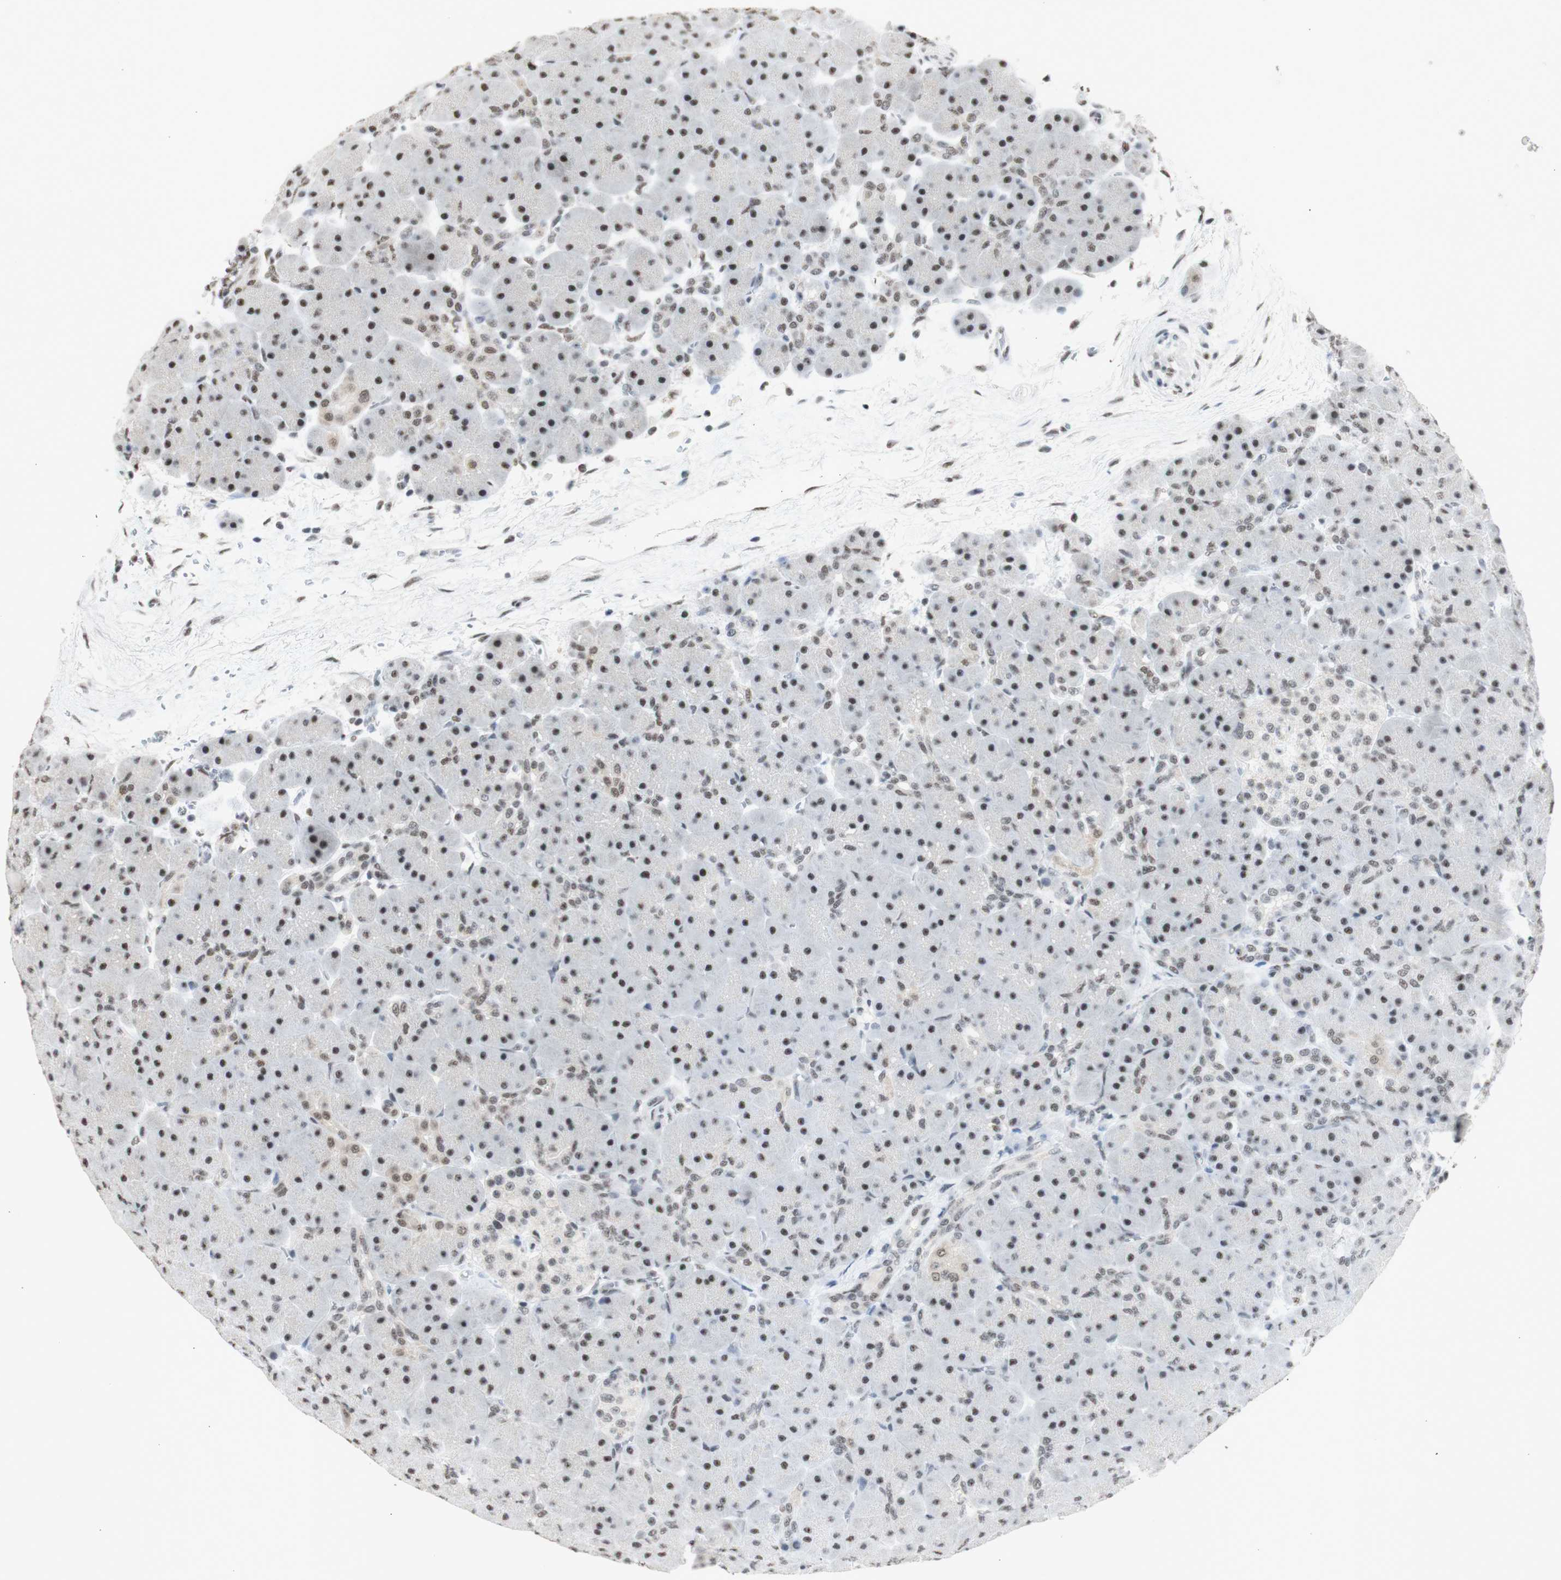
{"staining": {"intensity": "strong", "quantity": "25%-75%", "location": "nuclear"}, "tissue": "pancreas", "cell_type": "Exocrine glandular cells", "image_type": "normal", "snomed": [{"axis": "morphology", "description": "Normal tissue, NOS"}, {"axis": "topography", "description": "Pancreas"}], "caption": "Human pancreas stained for a protein (brown) shows strong nuclear positive expression in approximately 25%-75% of exocrine glandular cells.", "gene": "SNRPB", "patient": {"sex": "male", "age": 66}}